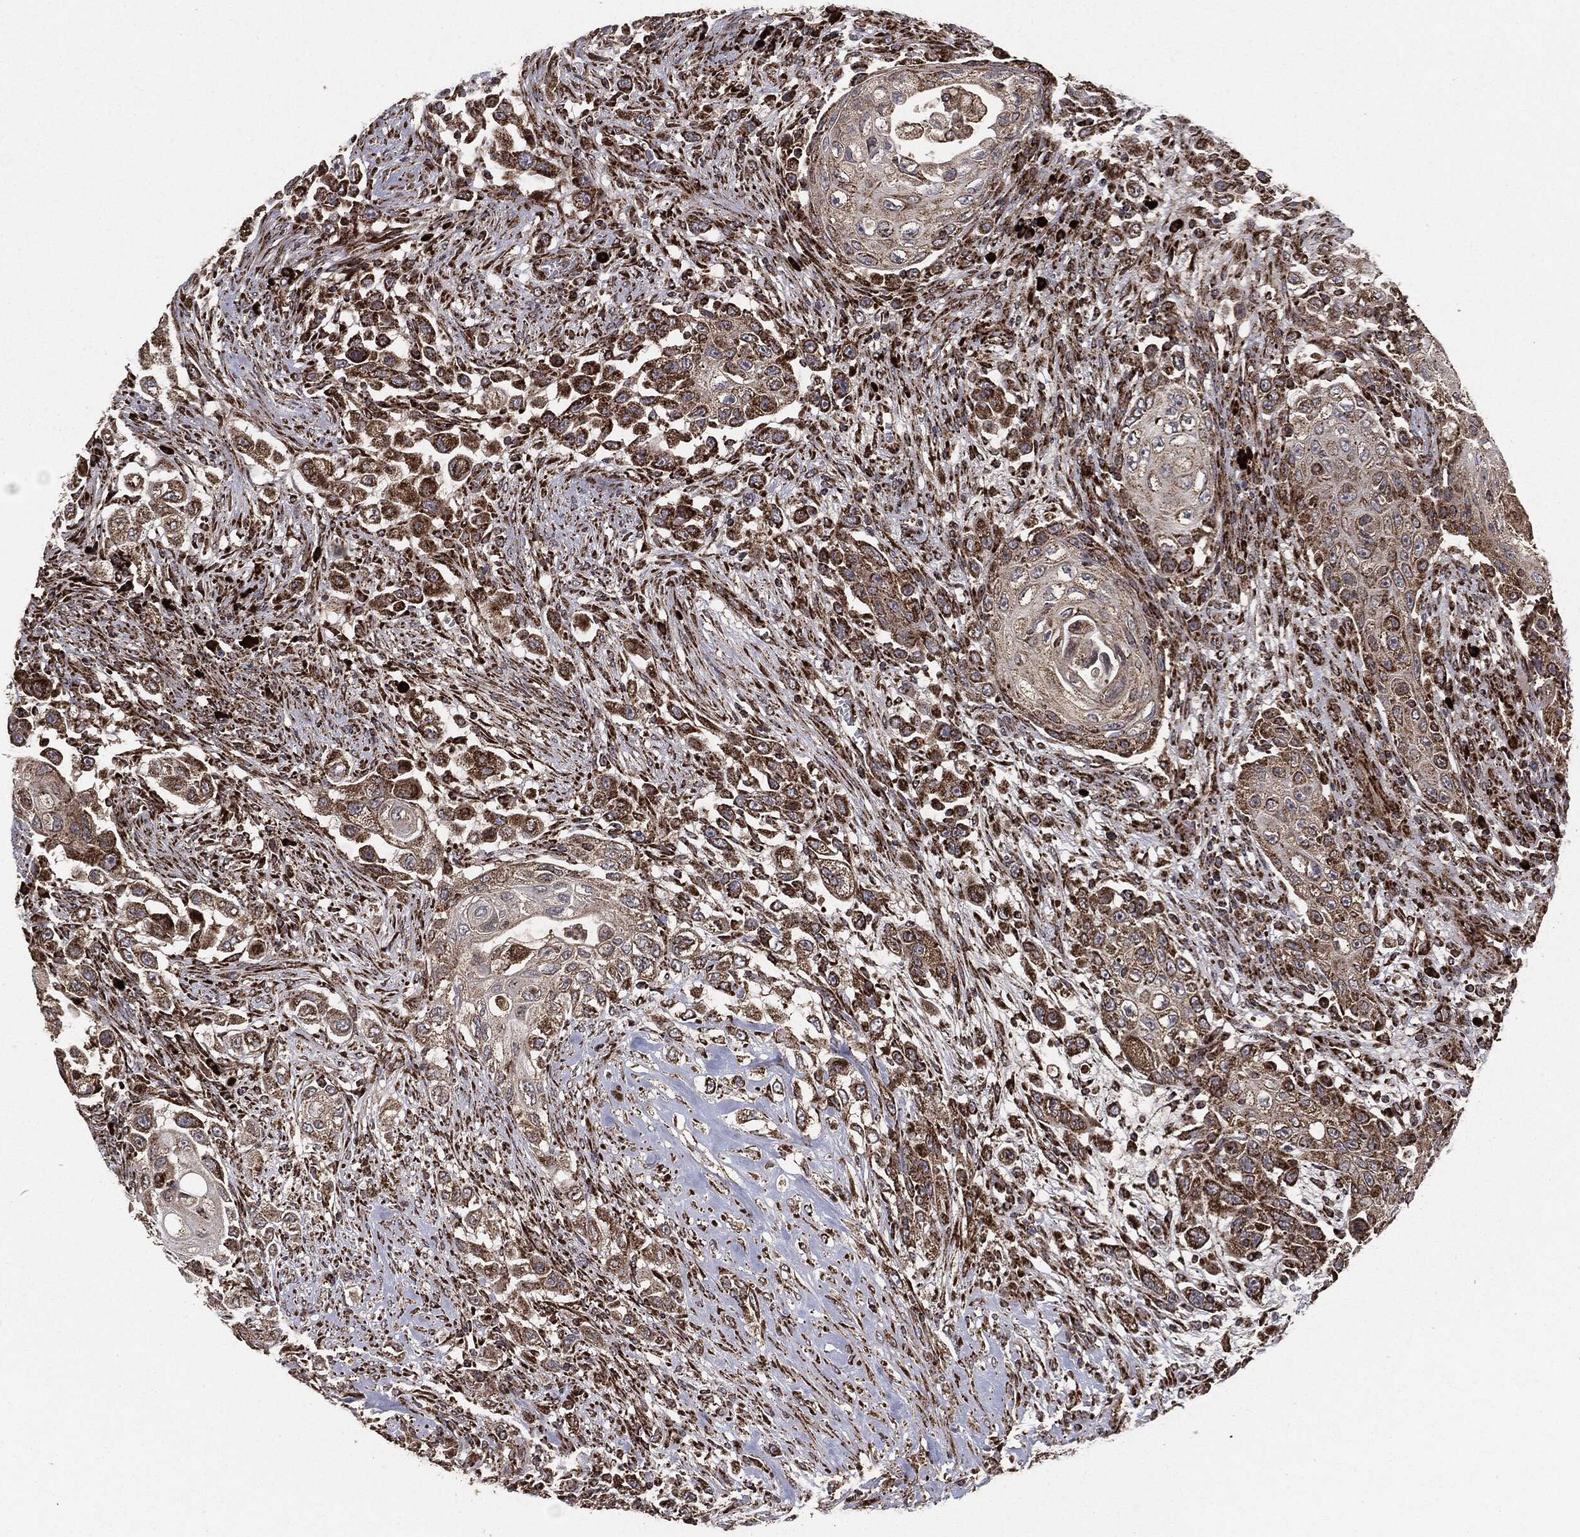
{"staining": {"intensity": "strong", "quantity": ">75%", "location": "cytoplasmic/membranous"}, "tissue": "urothelial cancer", "cell_type": "Tumor cells", "image_type": "cancer", "snomed": [{"axis": "morphology", "description": "Urothelial carcinoma, High grade"}, {"axis": "topography", "description": "Urinary bladder"}], "caption": "Strong cytoplasmic/membranous staining for a protein is seen in approximately >75% of tumor cells of urothelial cancer using immunohistochemistry.", "gene": "MAP2K1", "patient": {"sex": "female", "age": 56}}